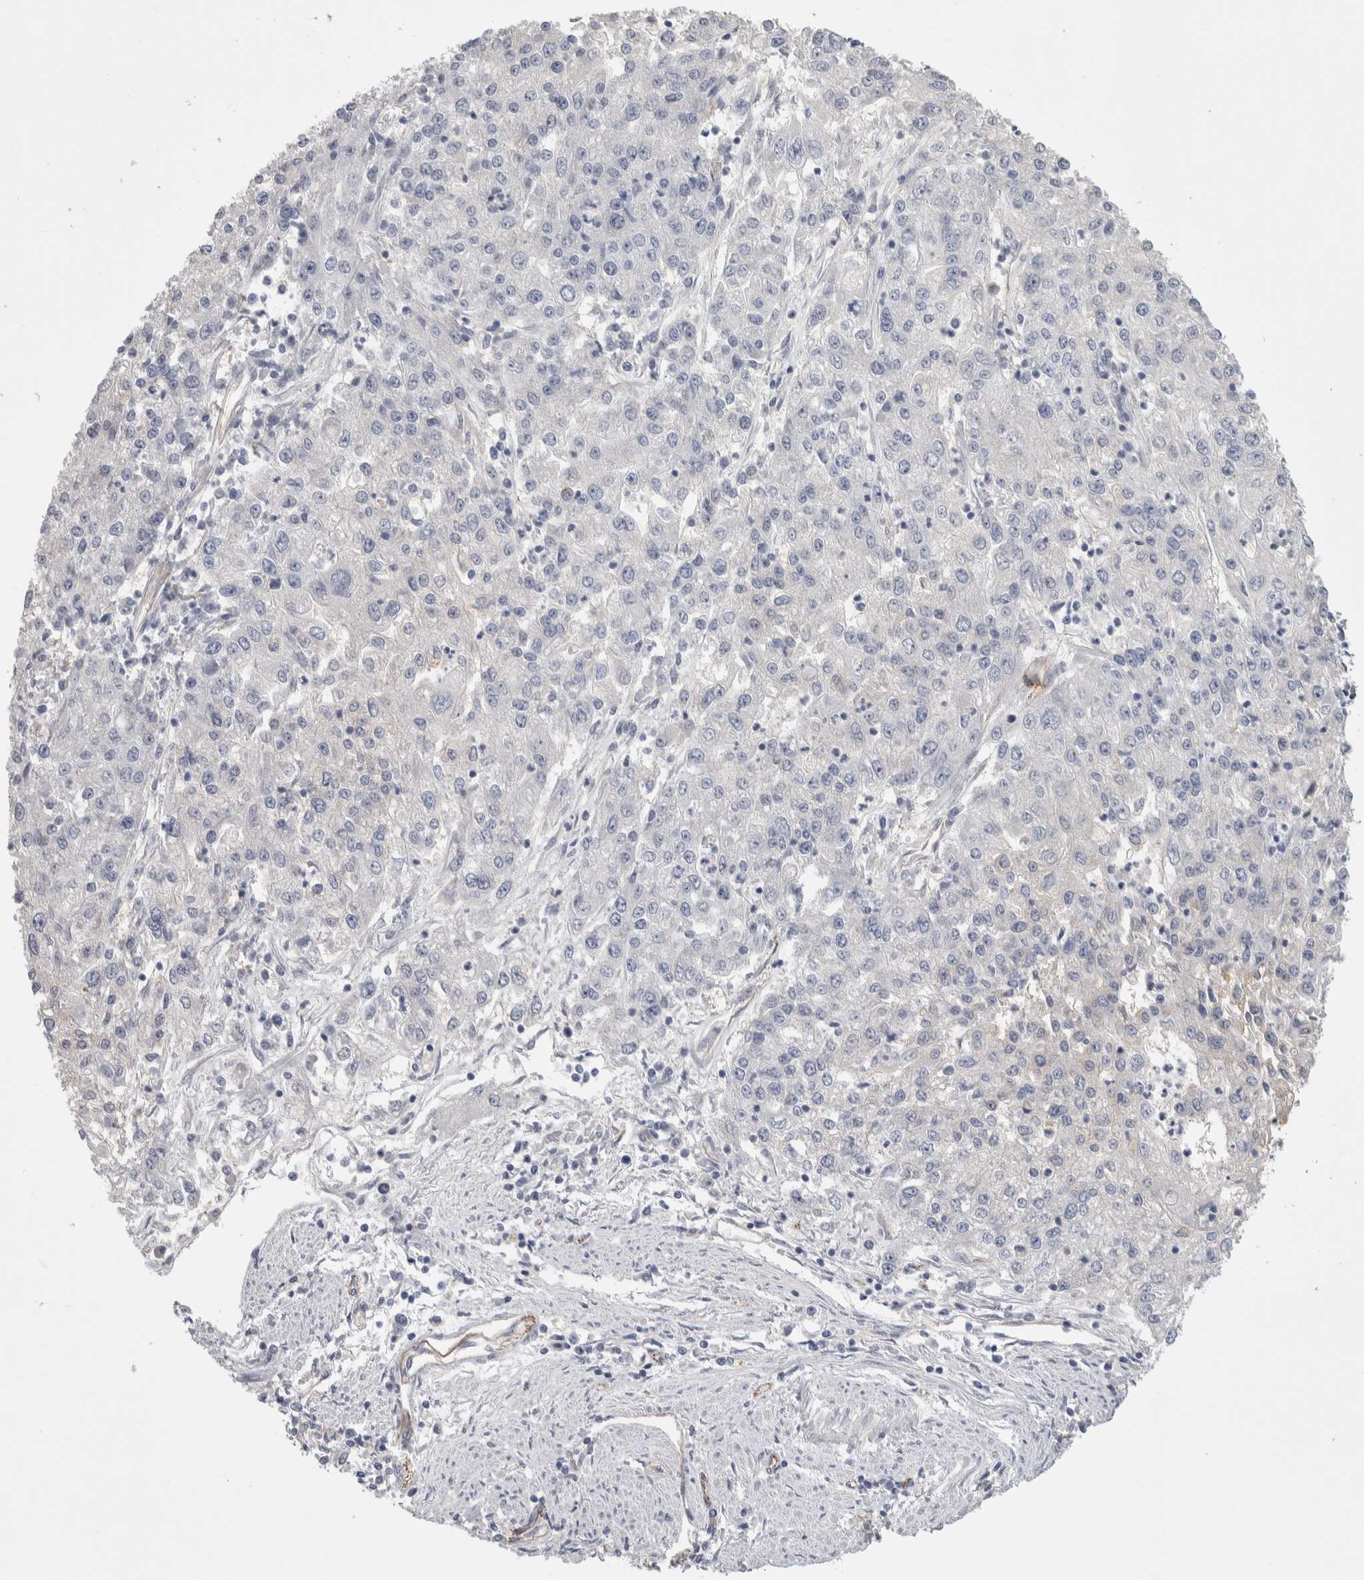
{"staining": {"intensity": "negative", "quantity": "none", "location": "none"}, "tissue": "endometrial cancer", "cell_type": "Tumor cells", "image_type": "cancer", "snomed": [{"axis": "morphology", "description": "Adenocarcinoma, NOS"}, {"axis": "topography", "description": "Endometrium"}], "caption": "Tumor cells show no significant protein staining in endometrial cancer (adenocarcinoma).", "gene": "ZNF862", "patient": {"sex": "female", "age": 49}}